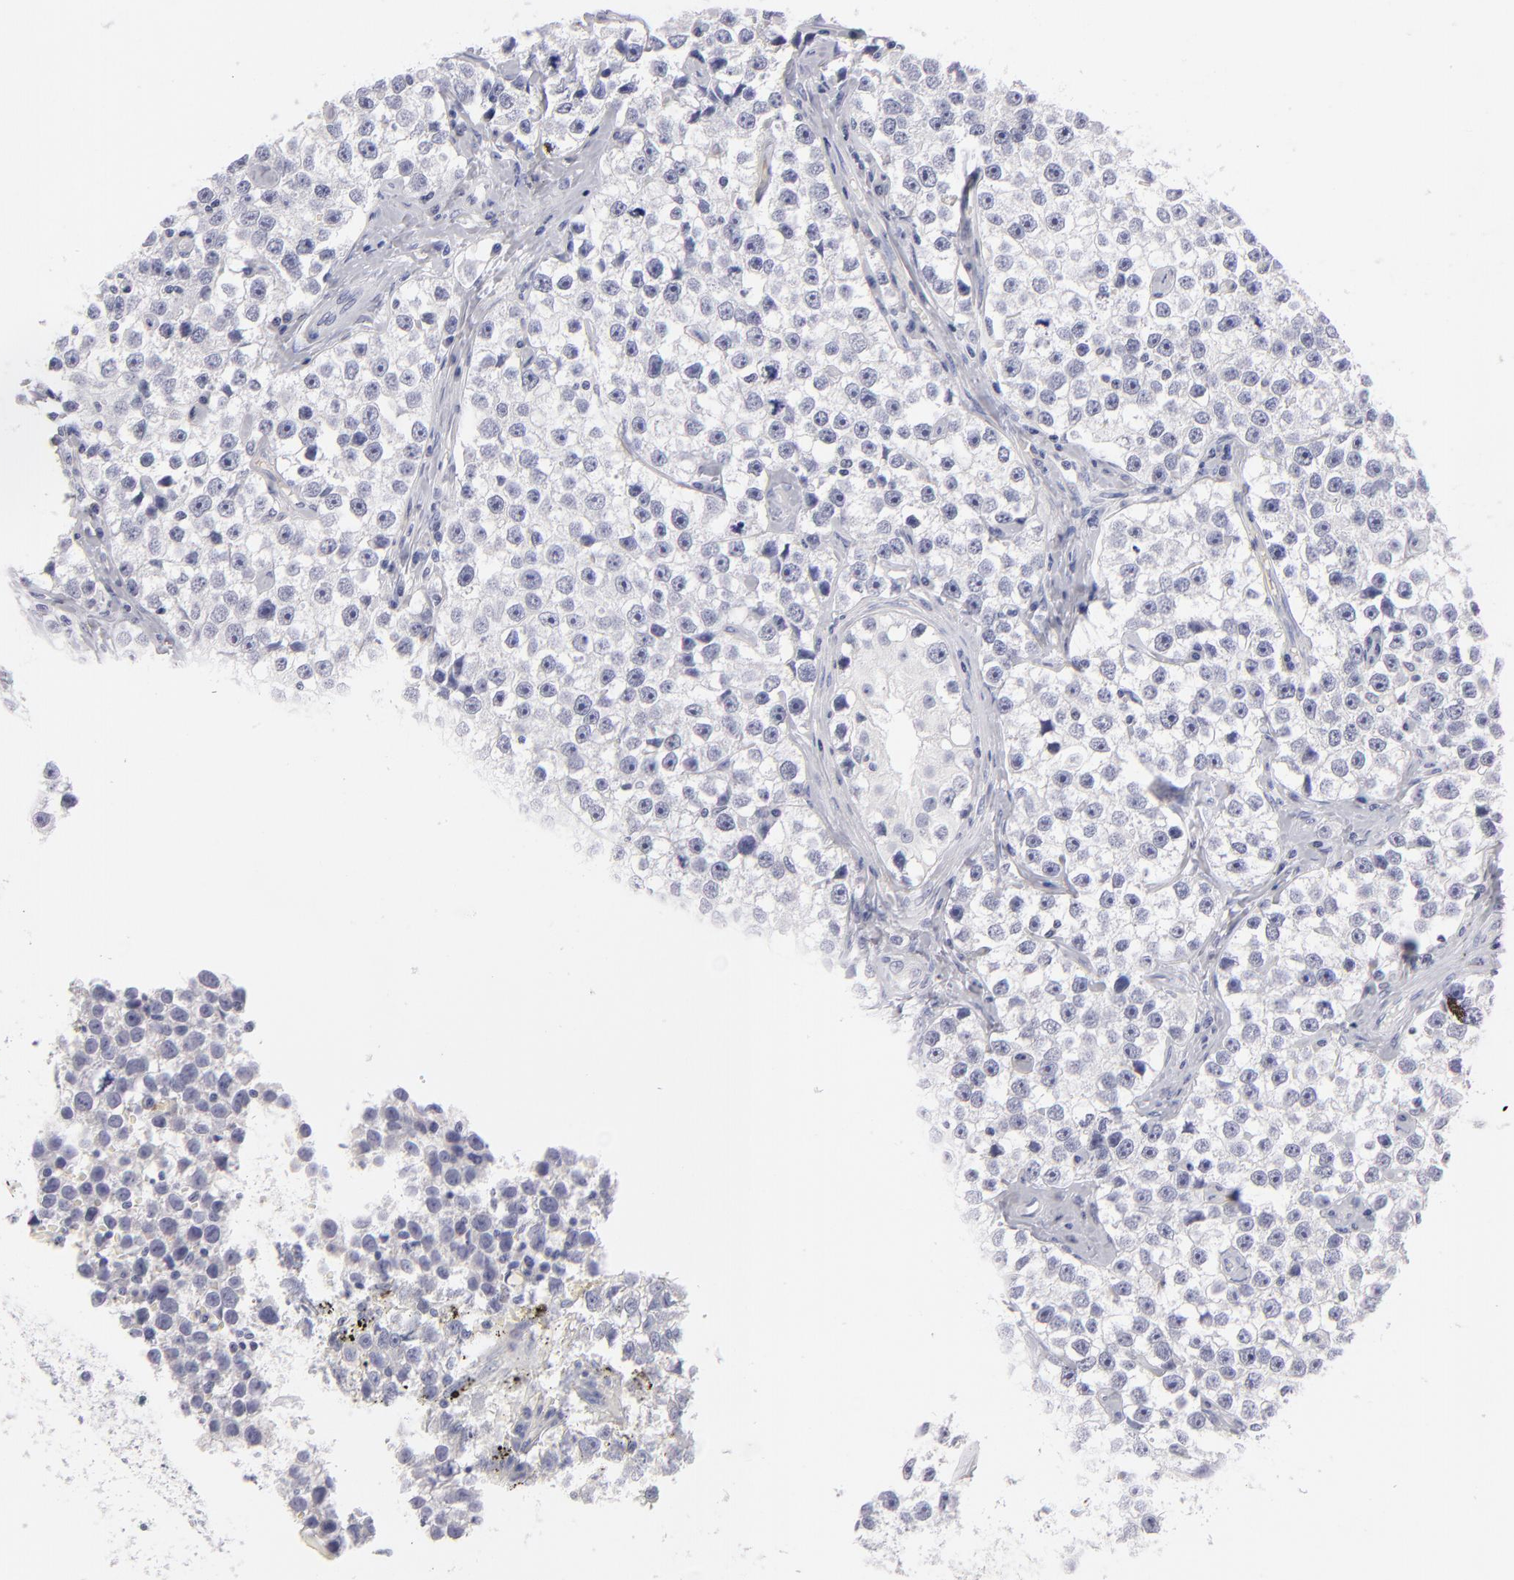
{"staining": {"intensity": "negative", "quantity": "none", "location": "none"}, "tissue": "testis cancer", "cell_type": "Tumor cells", "image_type": "cancer", "snomed": [{"axis": "morphology", "description": "Seminoma, NOS"}, {"axis": "topography", "description": "Testis"}], "caption": "This is an immunohistochemistry micrograph of human seminoma (testis). There is no staining in tumor cells.", "gene": "PLVAP", "patient": {"sex": "male", "age": 32}}